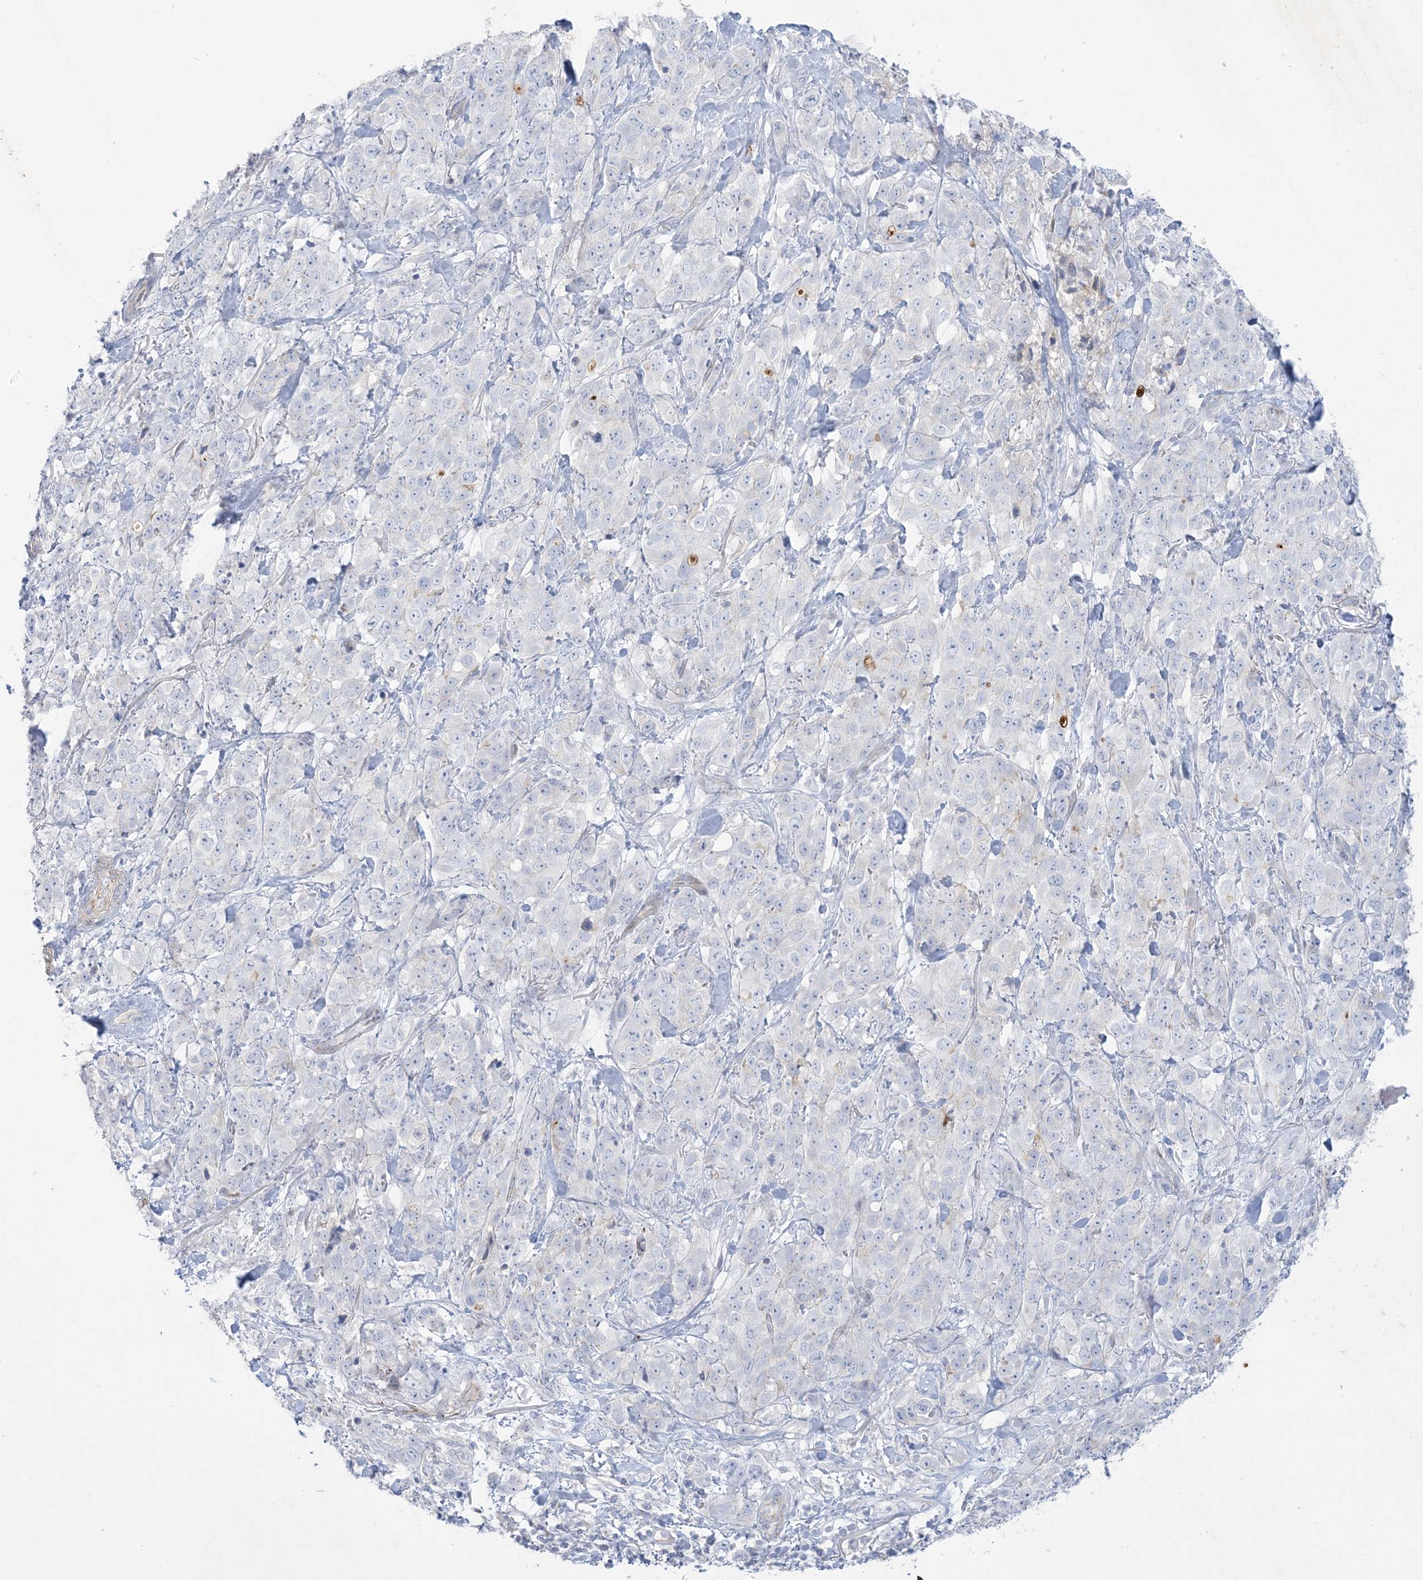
{"staining": {"intensity": "negative", "quantity": "none", "location": "none"}, "tissue": "stomach cancer", "cell_type": "Tumor cells", "image_type": "cancer", "snomed": [{"axis": "morphology", "description": "Adenocarcinoma, NOS"}, {"axis": "topography", "description": "Stomach"}], "caption": "Immunohistochemical staining of adenocarcinoma (stomach) demonstrates no significant expression in tumor cells.", "gene": "B3GNT7", "patient": {"sex": "male", "age": 48}}